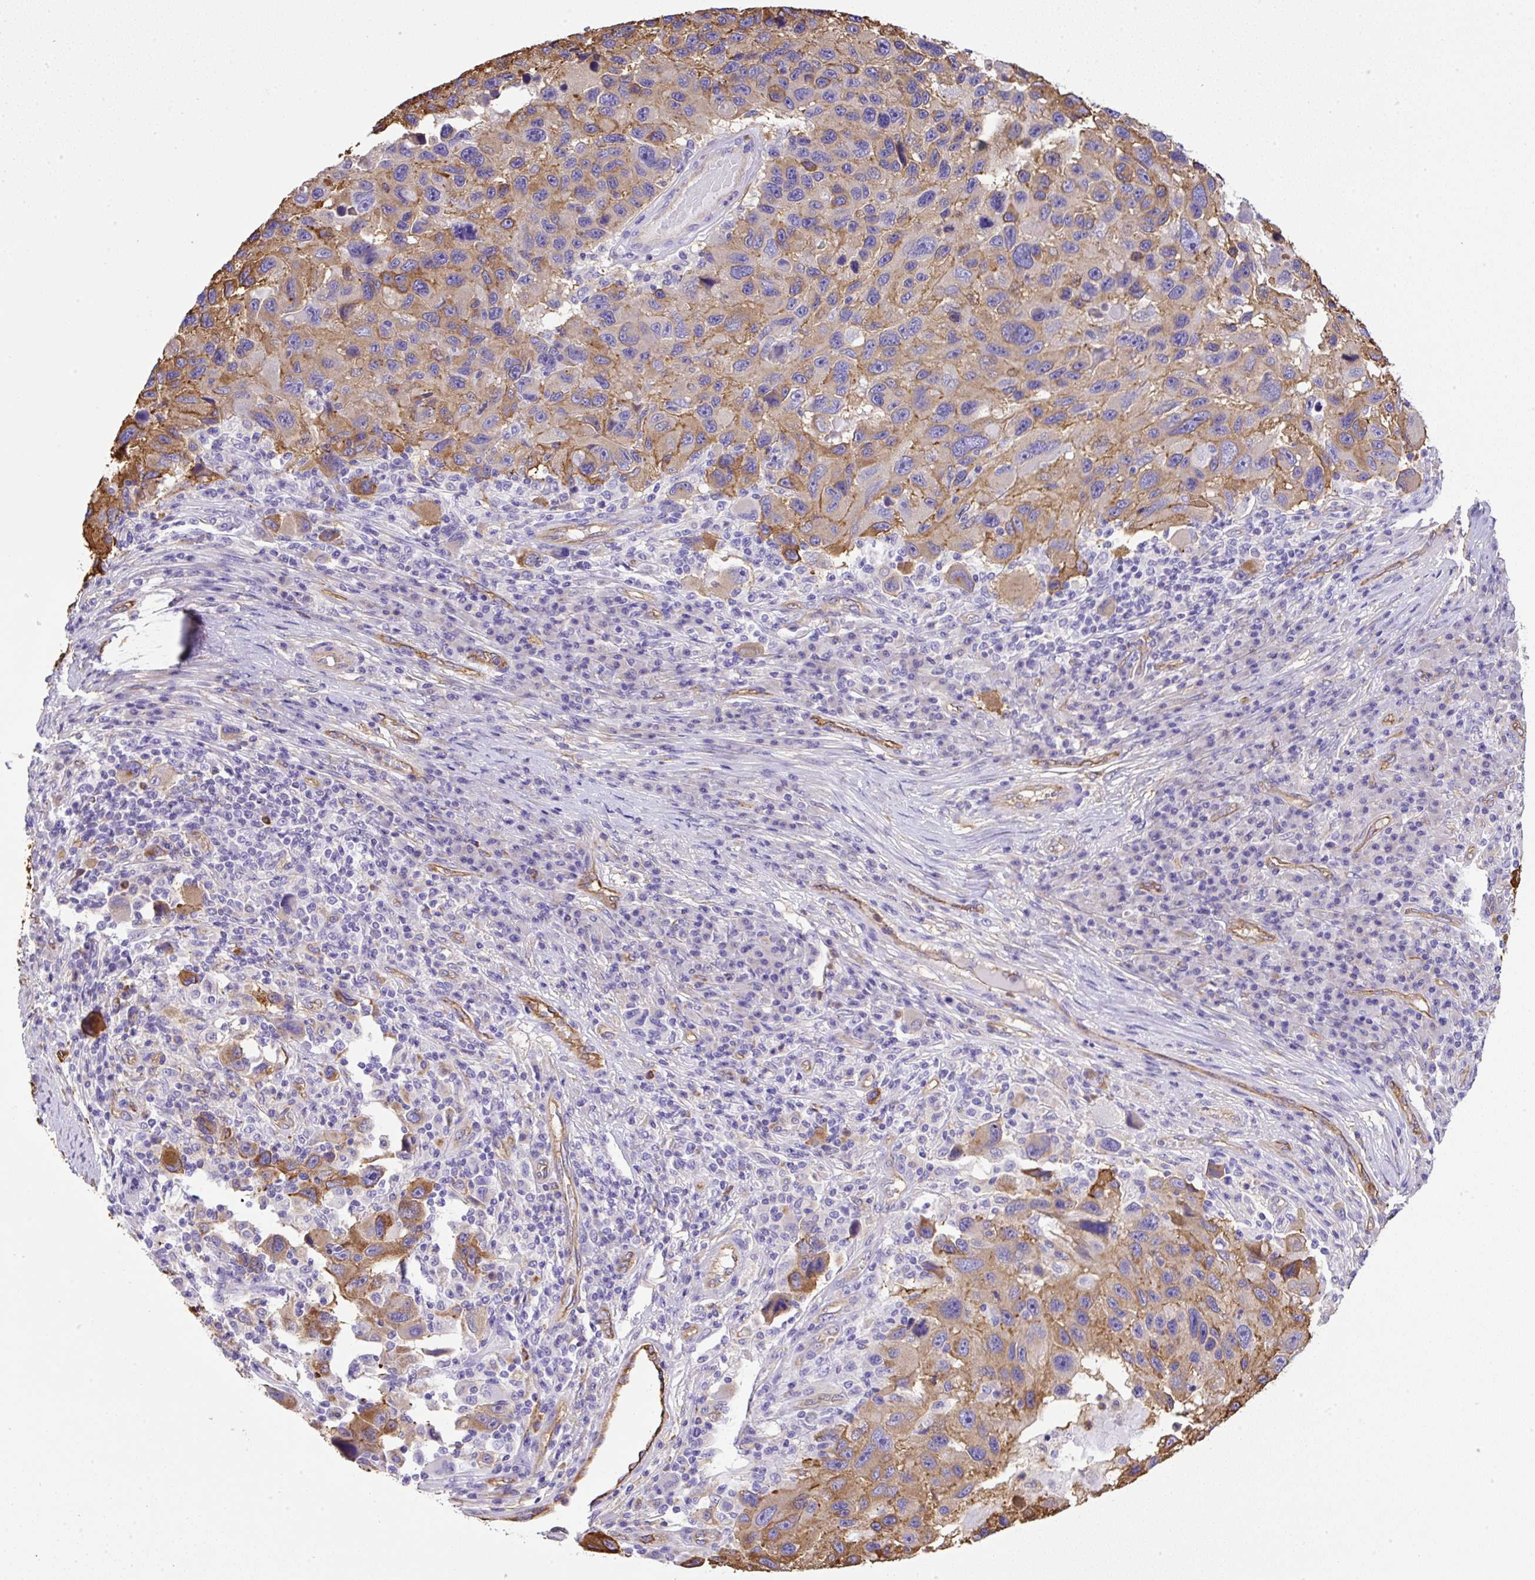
{"staining": {"intensity": "moderate", "quantity": "25%-75%", "location": "cytoplasmic/membranous"}, "tissue": "melanoma", "cell_type": "Tumor cells", "image_type": "cancer", "snomed": [{"axis": "morphology", "description": "Malignant melanoma, NOS"}, {"axis": "topography", "description": "Skin"}], "caption": "Protein staining exhibits moderate cytoplasmic/membranous staining in about 25%-75% of tumor cells in melanoma. The staining was performed using DAB to visualize the protein expression in brown, while the nuclei were stained in blue with hematoxylin (Magnification: 20x).", "gene": "MAGEB5", "patient": {"sex": "male", "age": 53}}